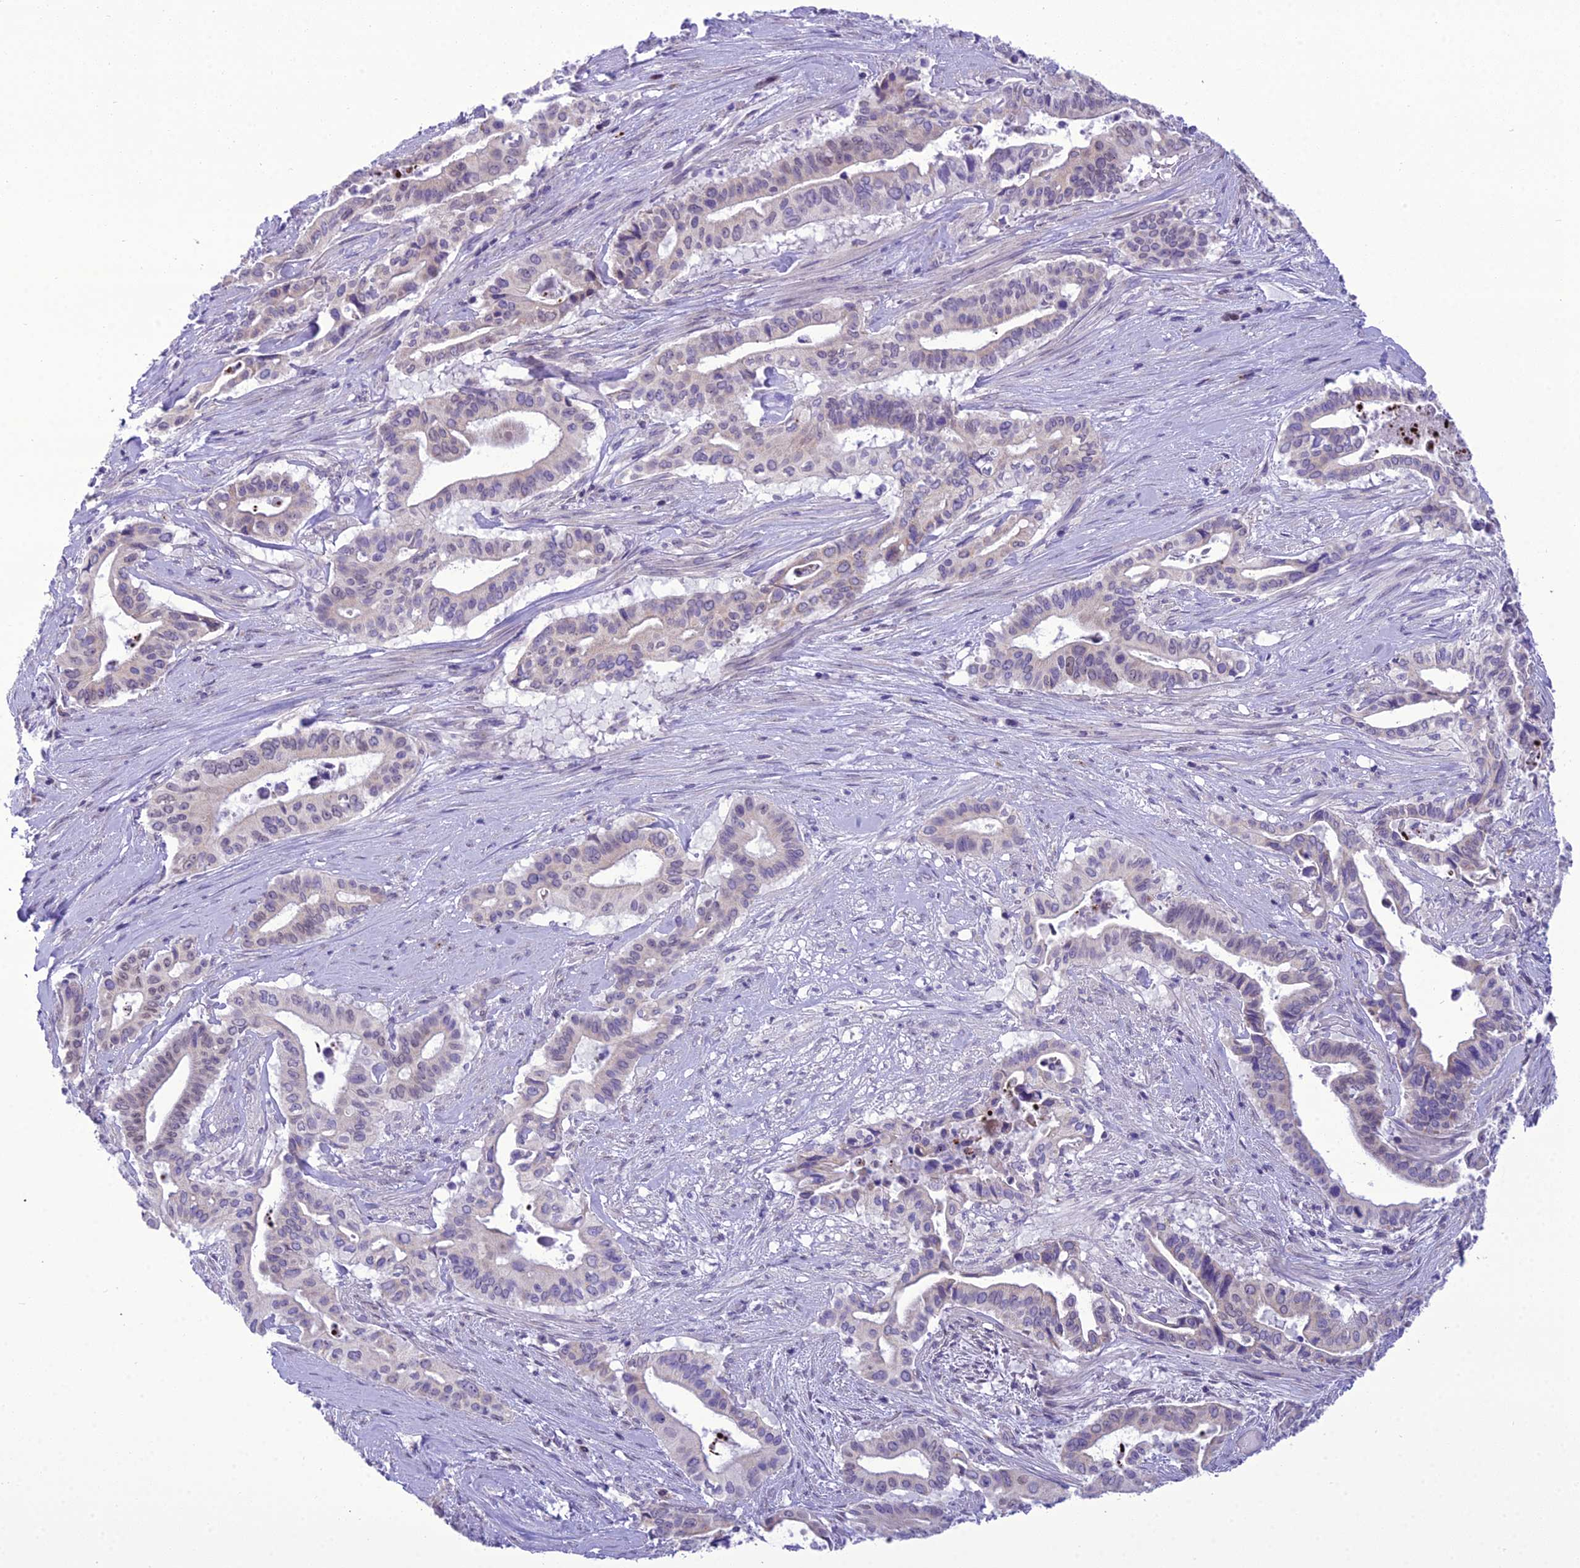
{"staining": {"intensity": "negative", "quantity": "none", "location": "none"}, "tissue": "pancreatic cancer", "cell_type": "Tumor cells", "image_type": "cancer", "snomed": [{"axis": "morphology", "description": "Adenocarcinoma, NOS"}, {"axis": "topography", "description": "Pancreas"}], "caption": "DAB (3,3'-diaminobenzidine) immunohistochemical staining of human pancreatic adenocarcinoma demonstrates no significant staining in tumor cells. The staining is performed using DAB brown chromogen with nuclei counter-stained in using hematoxylin.", "gene": "B9D2", "patient": {"sex": "female", "age": 77}}